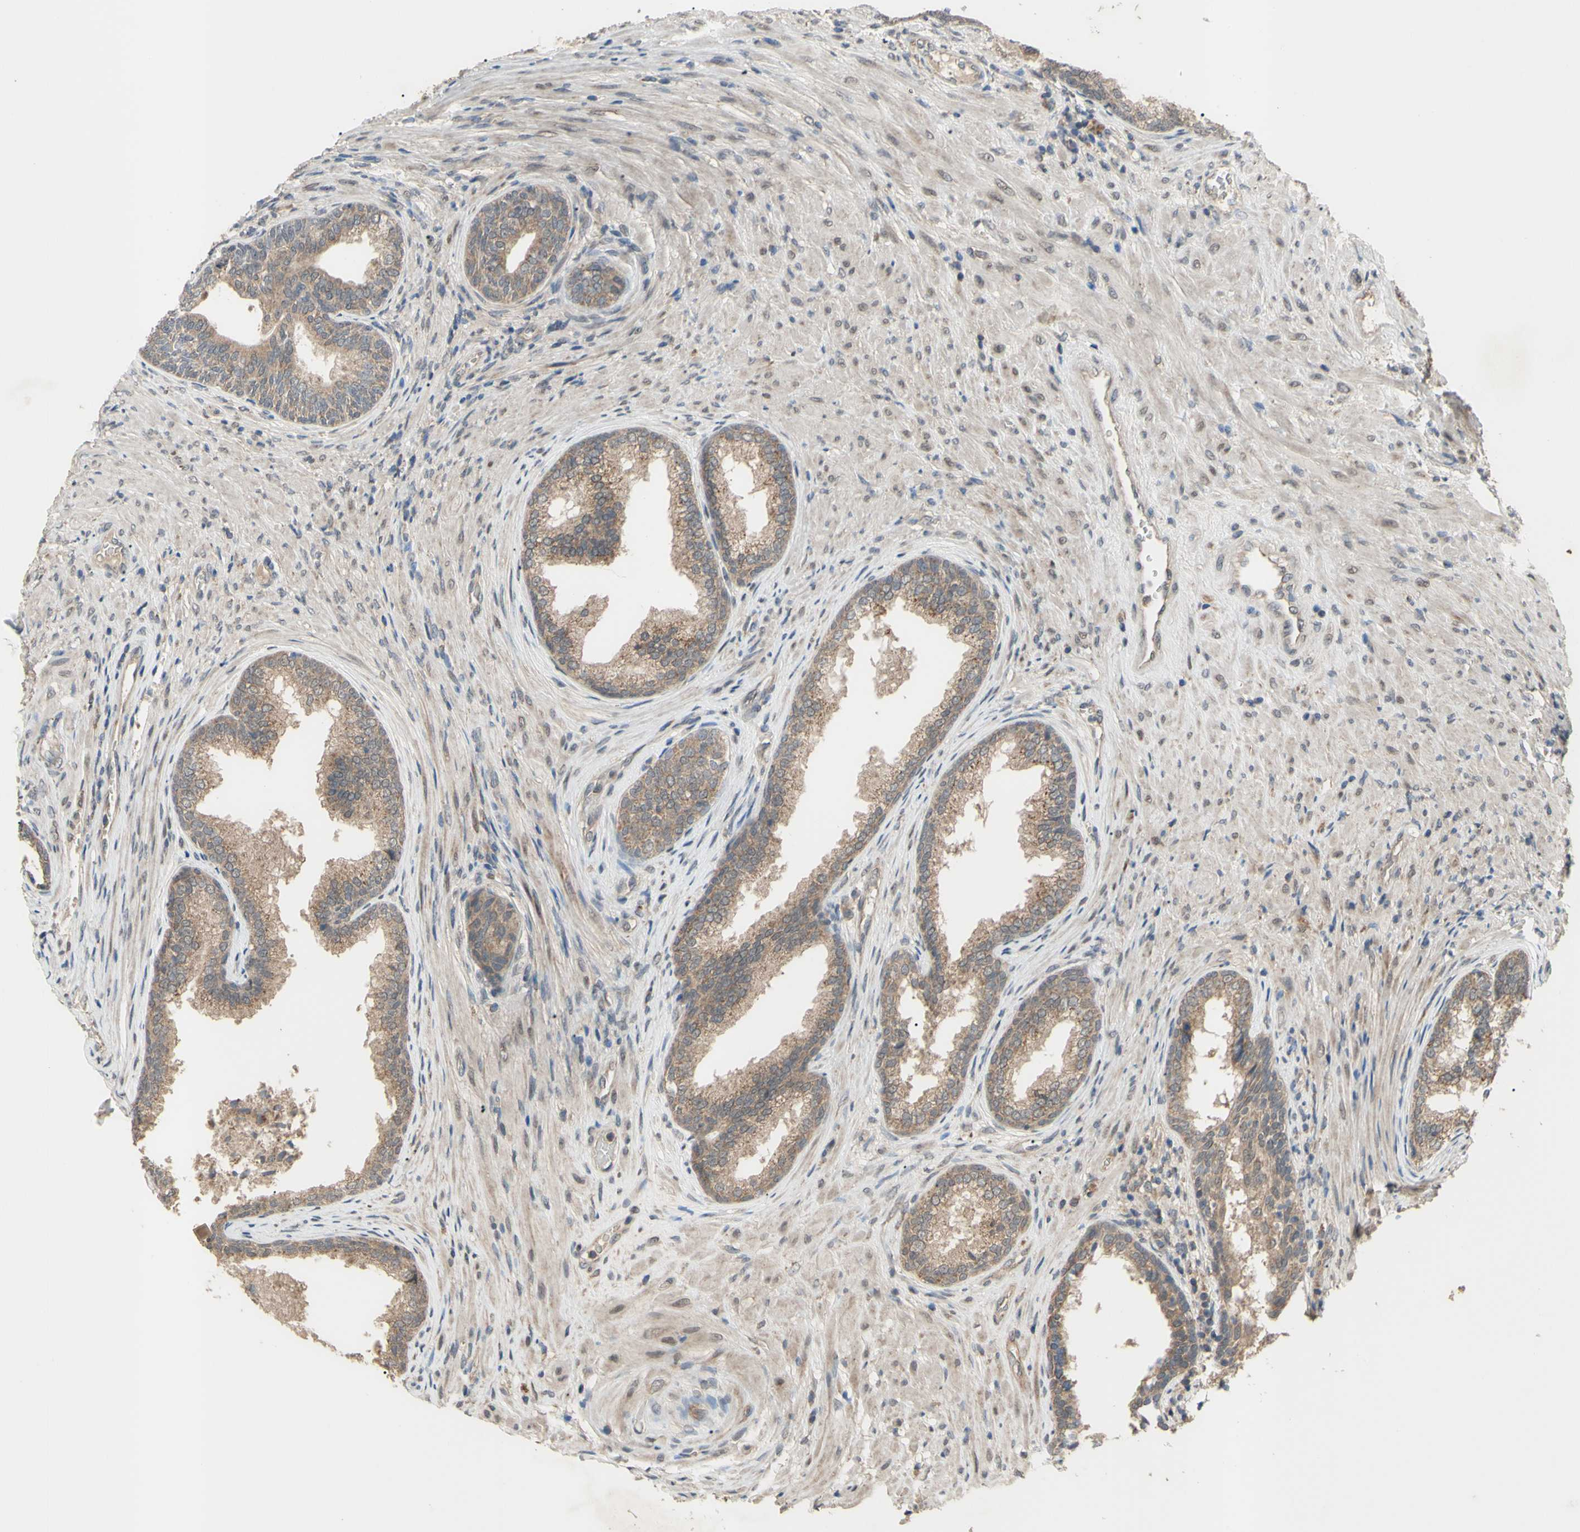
{"staining": {"intensity": "weak", "quantity": ">75%", "location": "cytoplasmic/membranous"}, "tissue": "prostate", "cell_type": "Glandular cells", "image_type": "normal", "snomed": [{"axis": "morphology", "description": "Normal tissue, NOS"}, {"axis": "topography", "description": "Prostate"}], "caption": "IHC histopathology image of unremarkable prostate: prostate stained using immunohistochemistry reveals low levels of weak protein expression localized specifically in the cytoplasmic/membranous of glandular cells, appearing as a cytoplasmic/membranous brown color.", "gene": "CD164", "patient": {"sex": "male", "age": 76}}